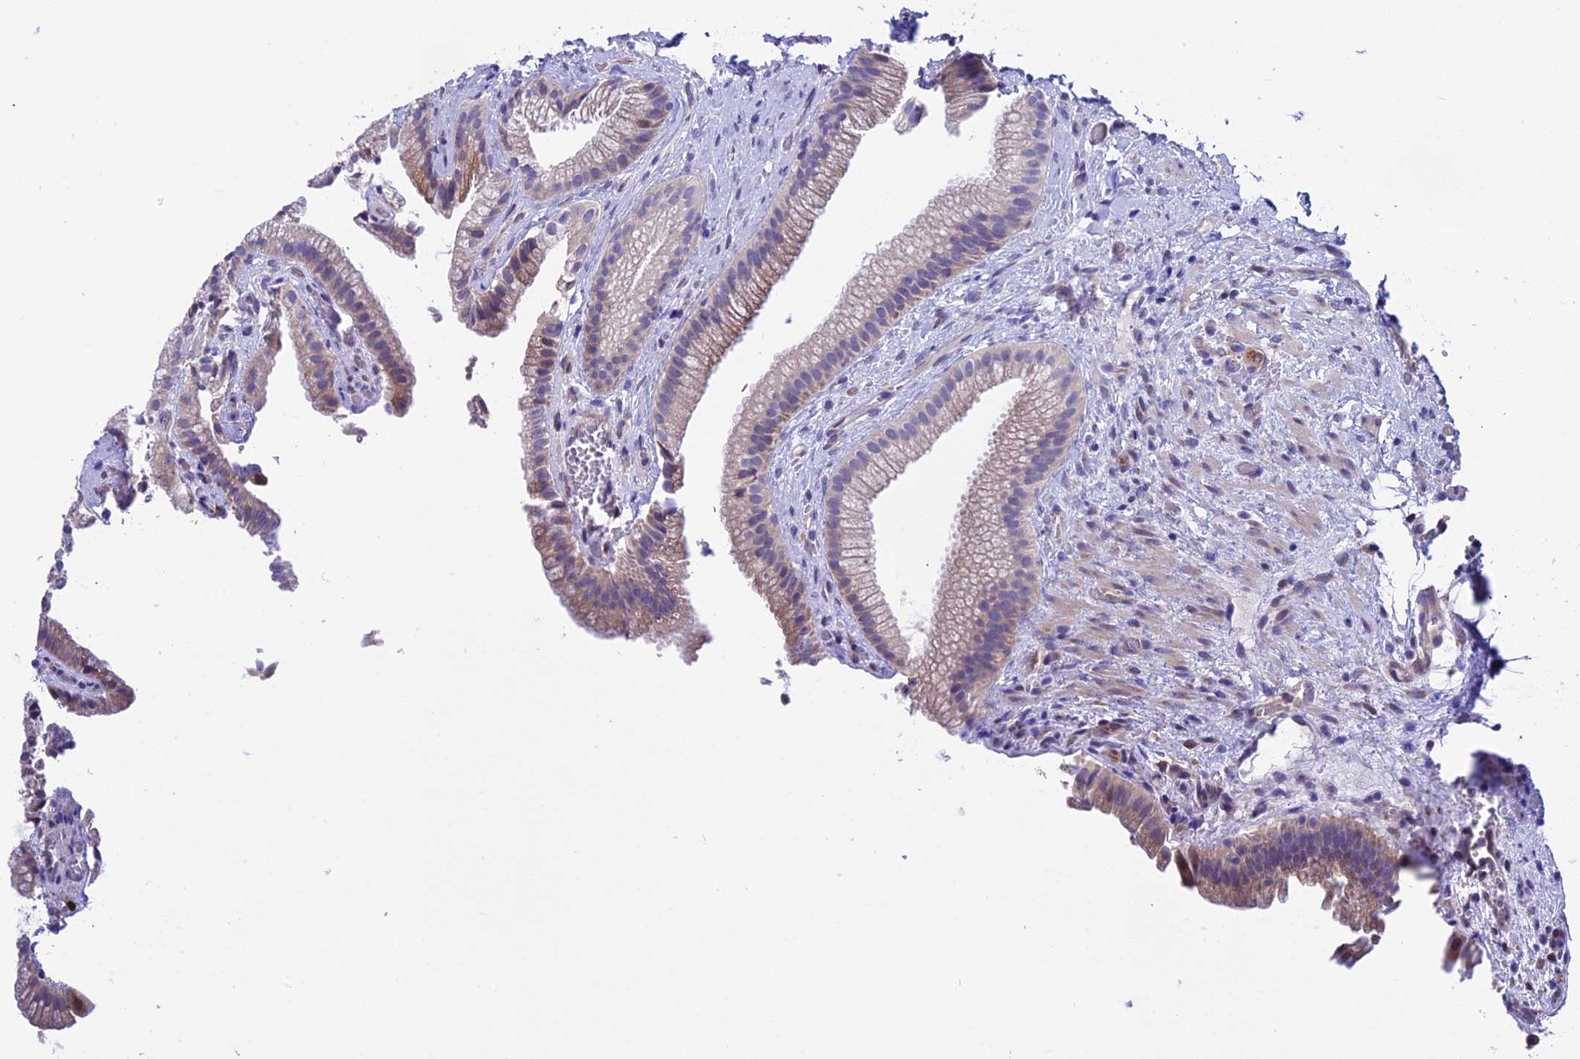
{"staining": {"intensity": "moderate", "quantity": "25%-75%", "location": "cytoplasmic/membranous,nuclear"}, "tissue": "gallbladder", "cell_type": "Glandular cells", "image_type": "normal", "snomed": [{"axis": "morphology", "description": "Normal tissue, NOS"}, {"axis": "morphology", "description": "Inflammation, NOS"}, {"axis": "topography", "description": "Gallbladder"}], "caption": "Immunohistochemical staining of normal human gallbladder reveals 25%-75% levels of moderate cytoplasmic/membranous,nuclear protein expression in approximately 25%-75% of glandular cells. (DAB IHC with brightfield microscopy, high magnification).", "gene": "TMEM171", "patient": {"sex": "male", "age": 51}}